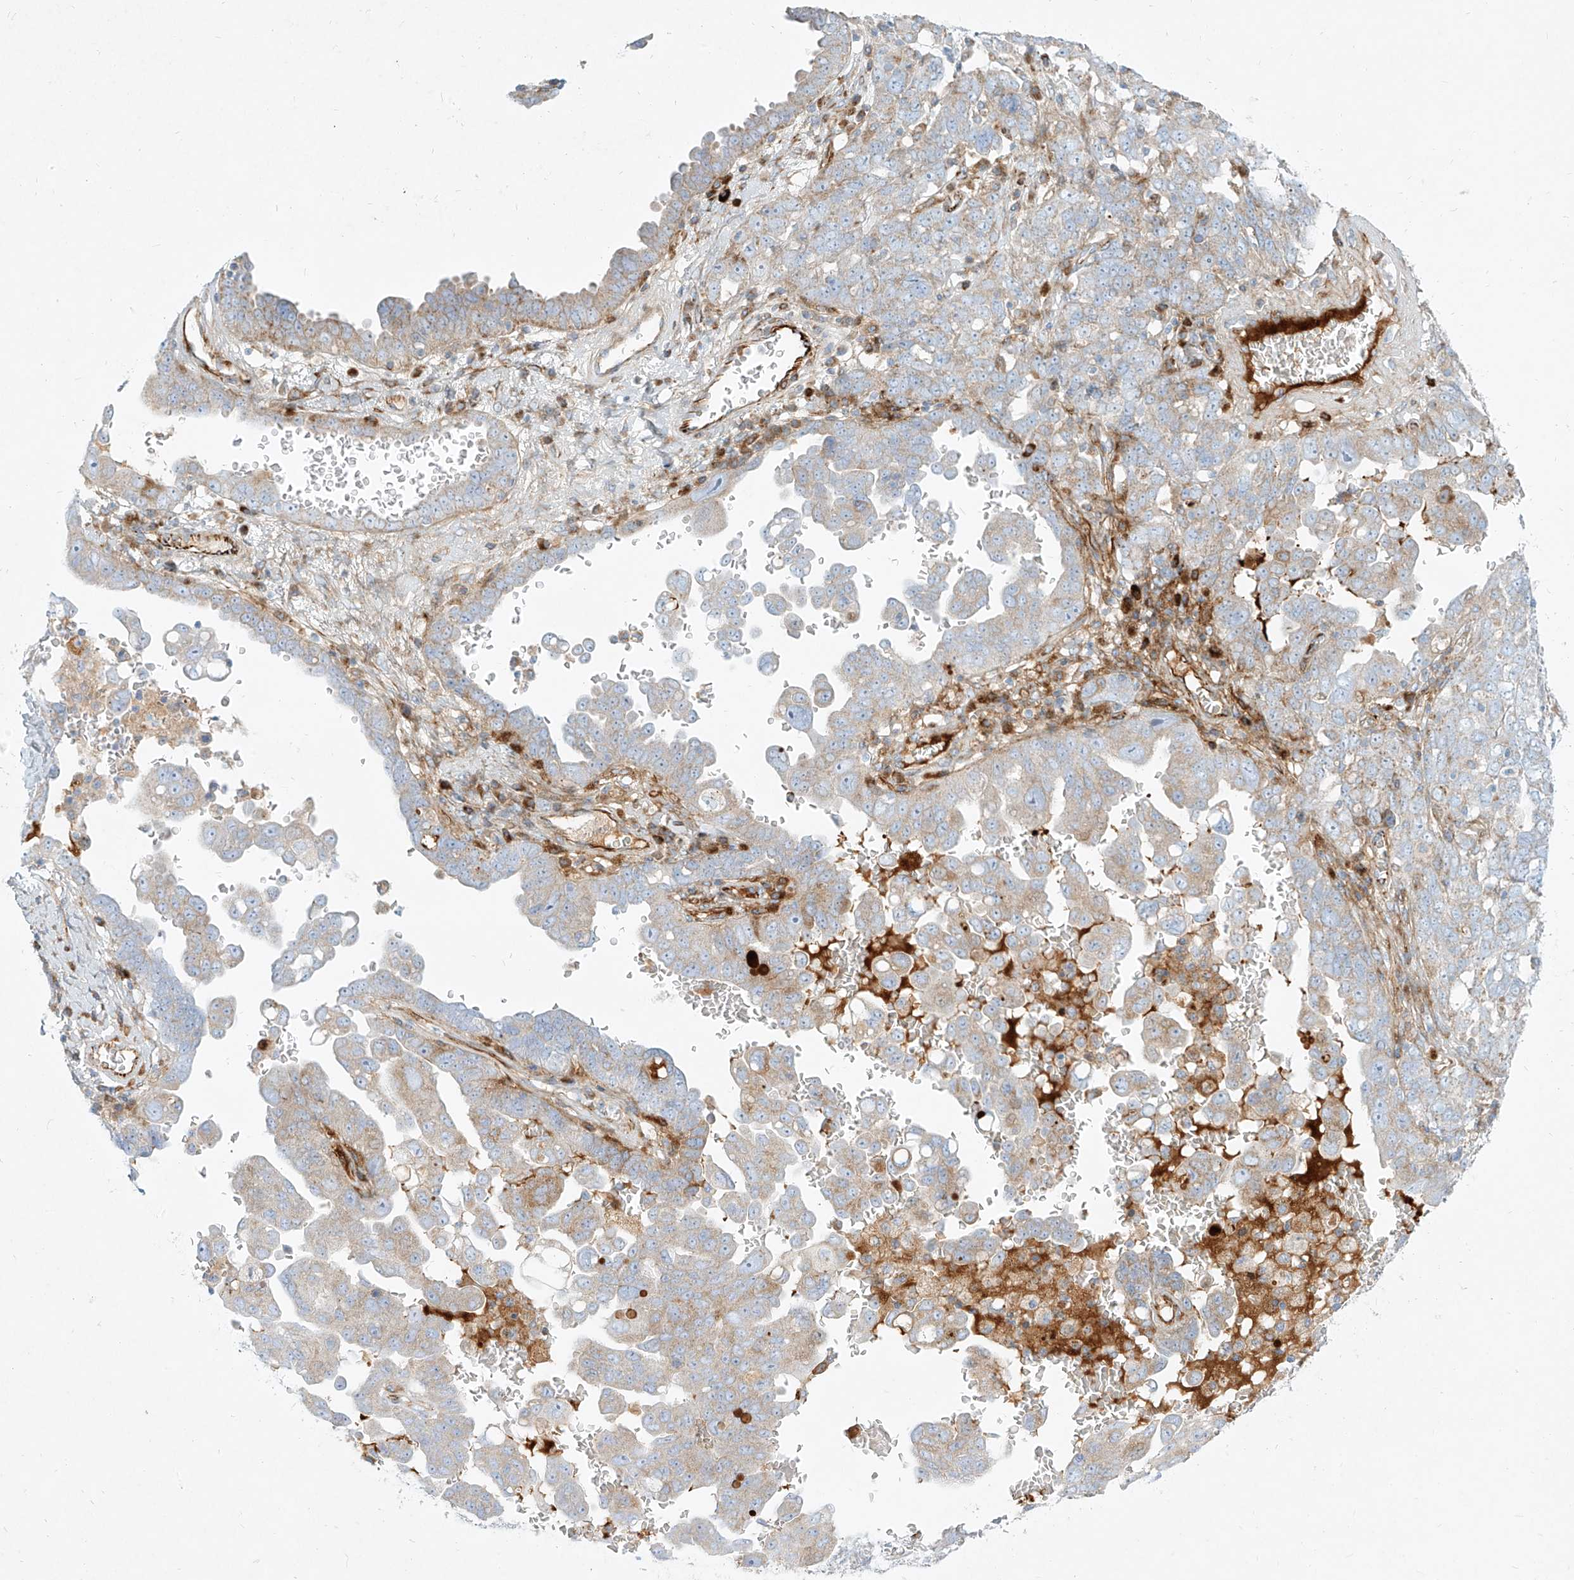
{"staining": {"intensity": "weak", "quantity": "25%-75%", "location": "cytoplasmic/membranous"}, "tissue": "ovarian cancer", "cell_type": "Tumor cells", "image_type": "cancer", "snomed": [{"axis": "morphology", "description": "Carcinoma, endometroid"}, {"axis": "topography", "description": "Ovary"}], "caption": "Tumor cells display low levels of weak cytoplasmic/membranous staining in about 25%-75% of cells in human ovarian endometroid carcinoma.", "gene": "MTX2", "patient": {"sex": "female", "age": 62}}